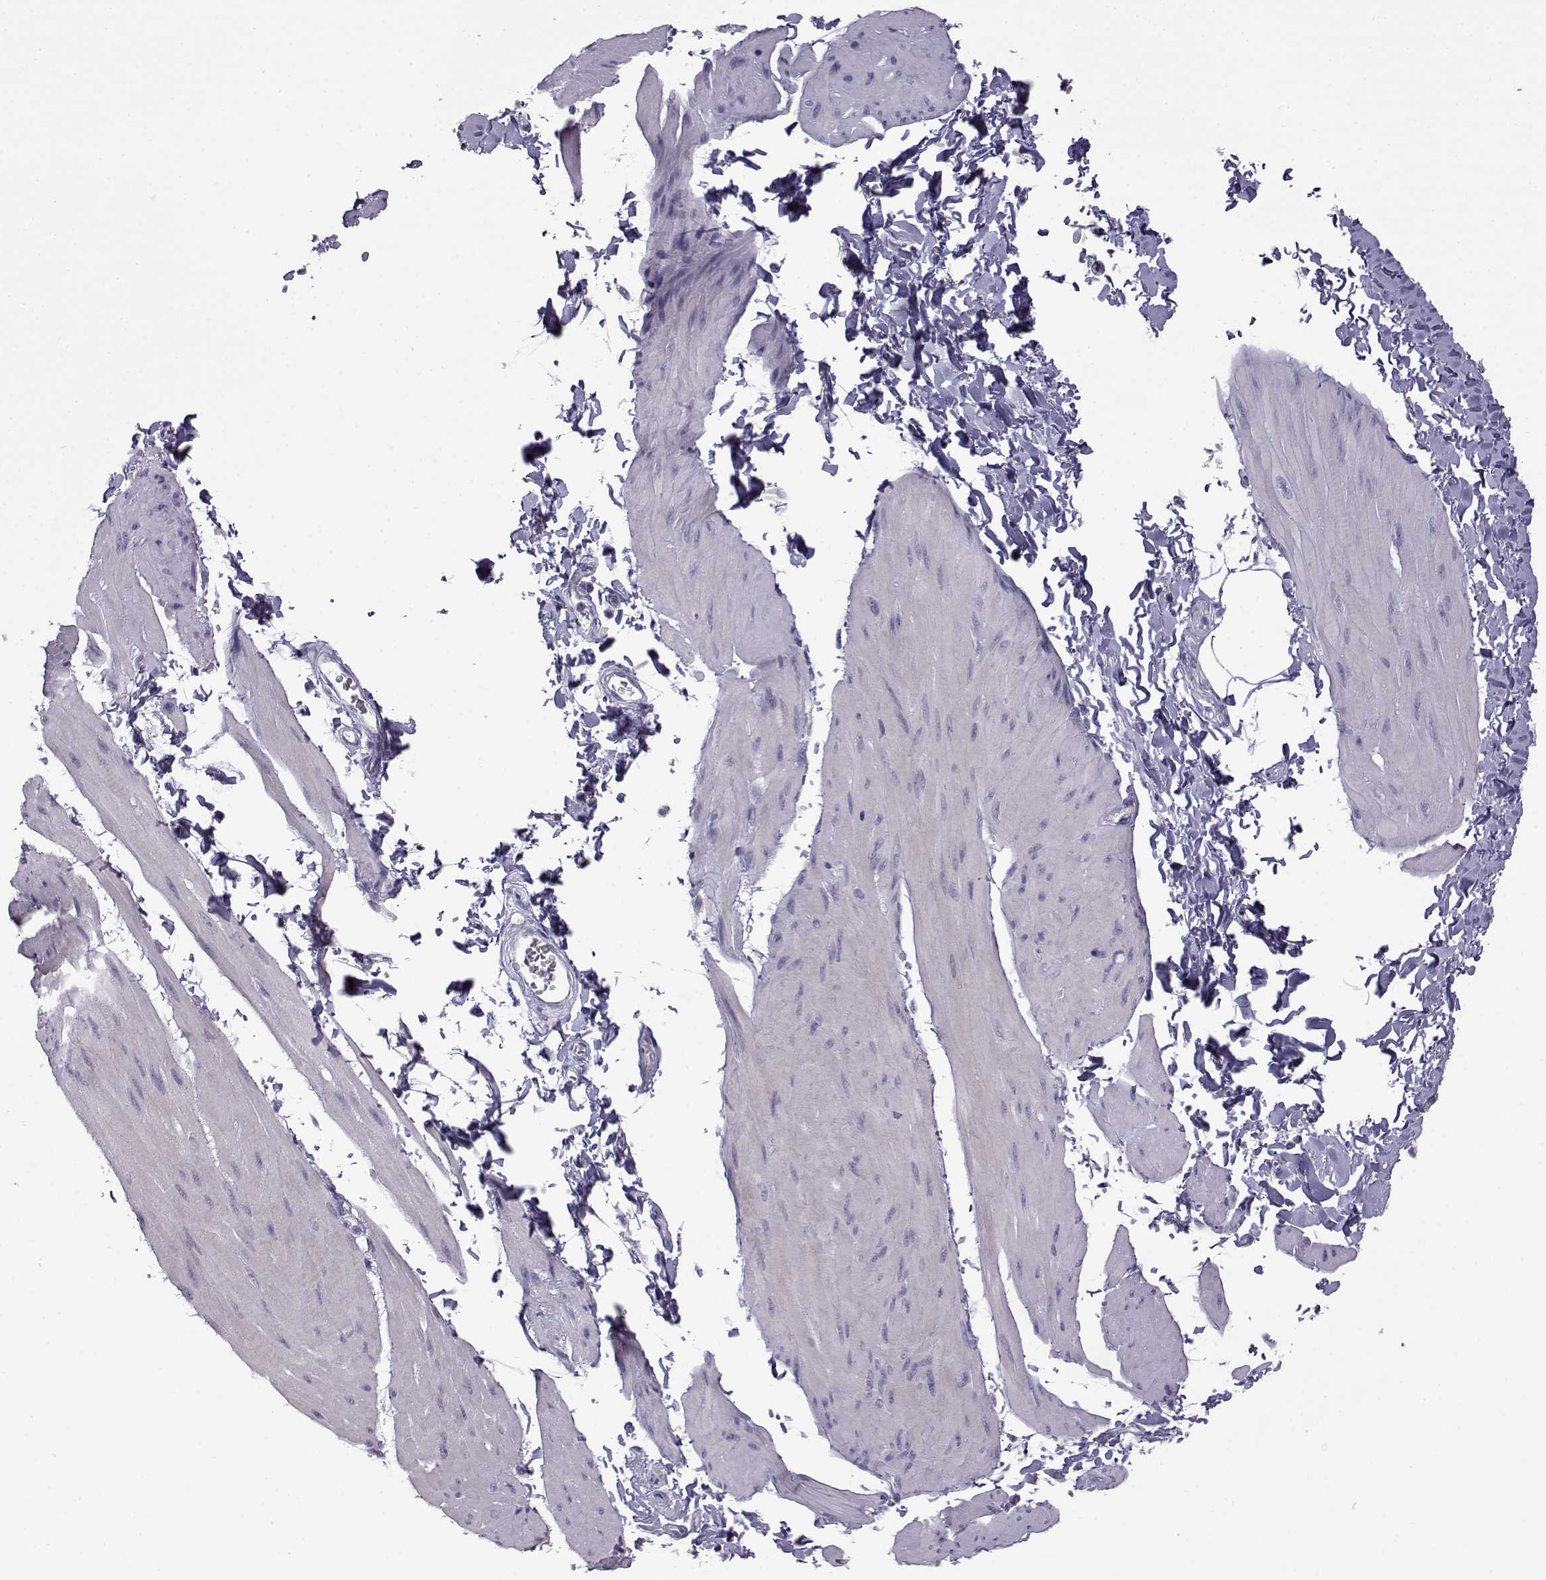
{"staining": {"intensity": "negative", "quantity": "none", "location": "none"}, "tissue": "smooth muscle", "cell_type": "Smooth muscle cells", "image_type": "normal", "snomed": [{"axis": "morphology", "description": "Normal tissue, NOS"}, {"axis": "topography", "description": "Adipose tissue"}, {"axis": "topography", "description": "Smooth muscle"}, {"axis": "topography", "description": "Peripheral nerve tissue"}], "caption": "Immunohistochemical staining of unremarkable smooth muscle reveals no significant positivity in smooth muscle cells. (DAB (3,3'-diaminobenzidine) immunohistochemistry visualized using brightfield microscopy, high magnification).", "gene": "VGF", "patient": {"sex": "male", "age": 83}}